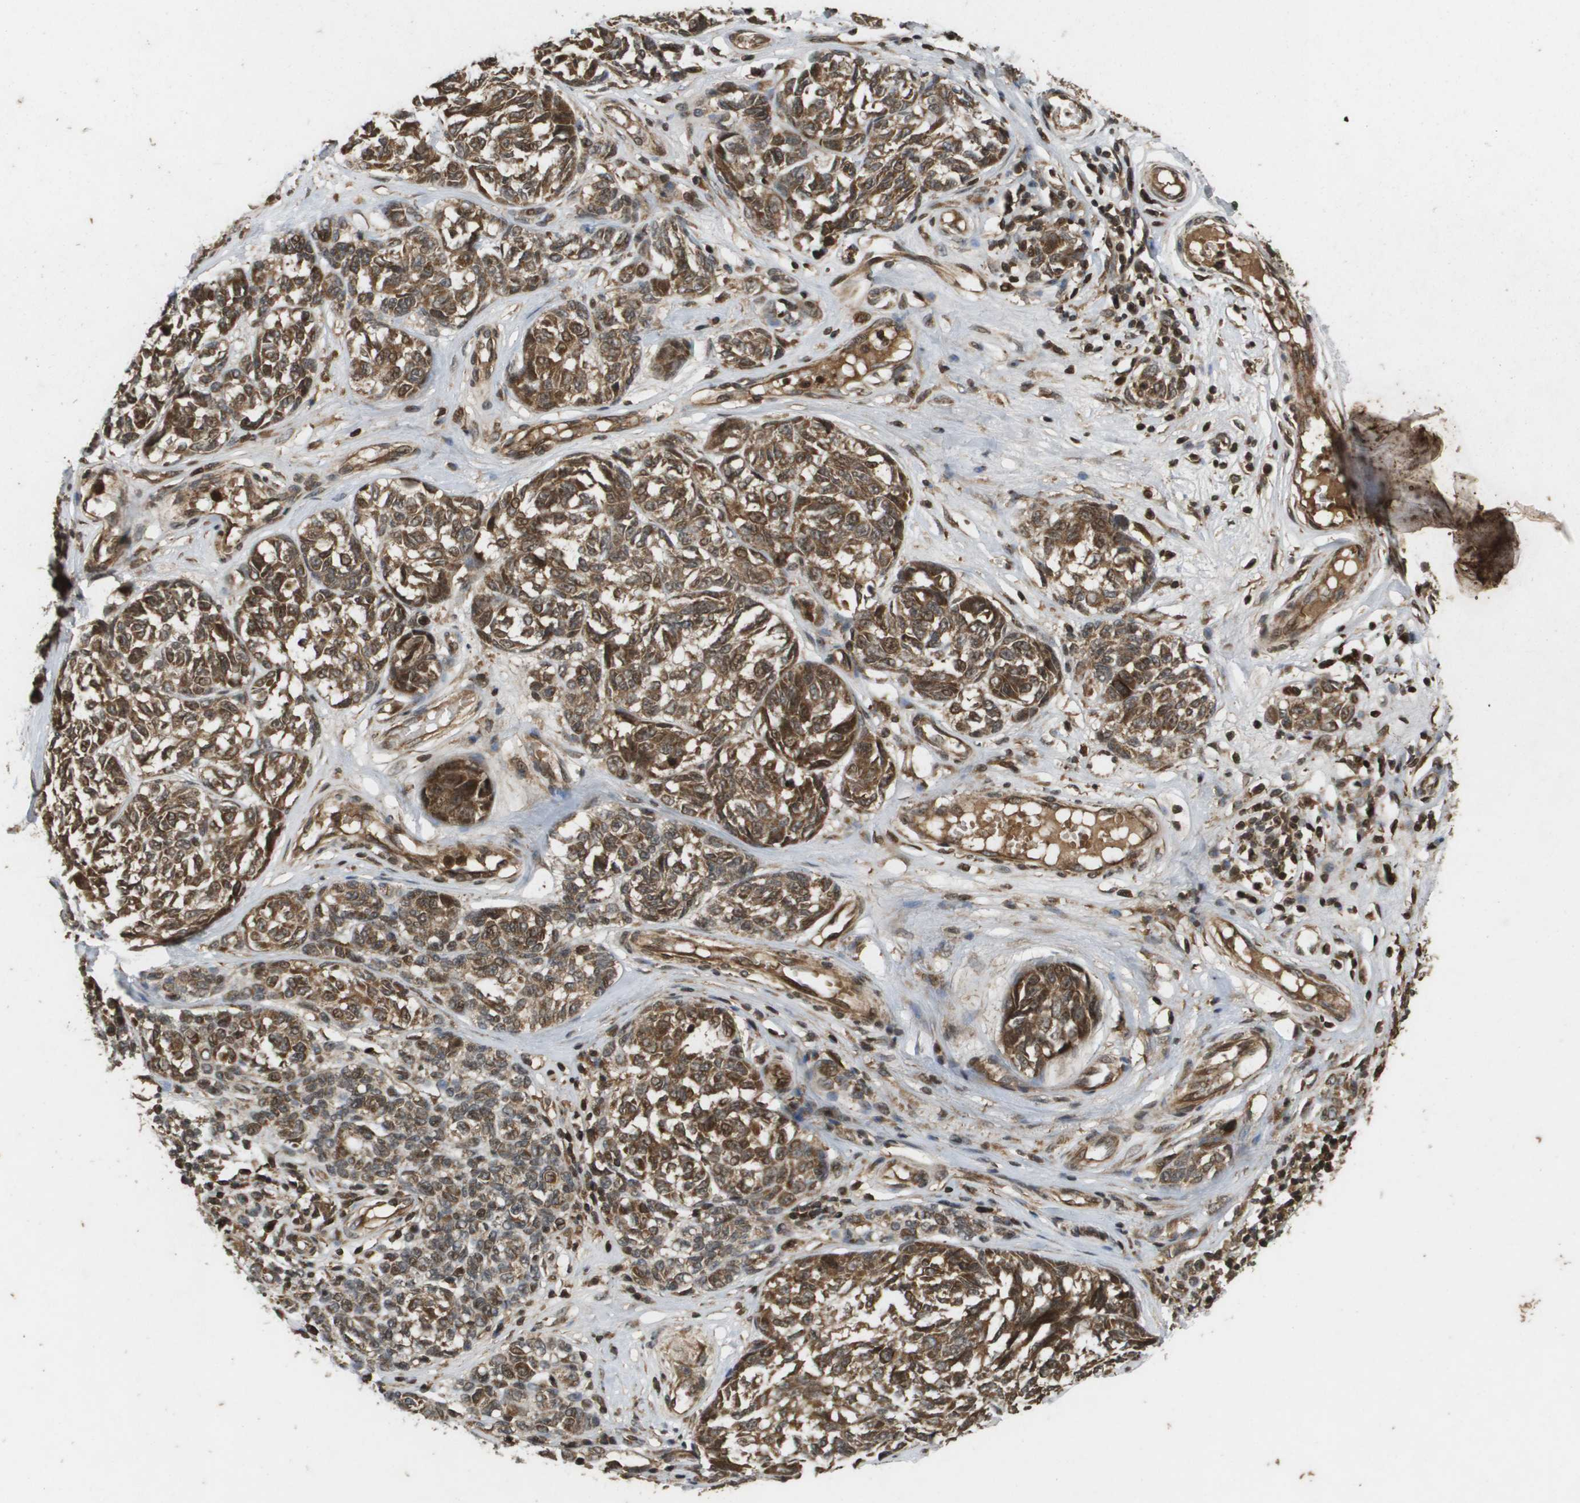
{"staining": {"intensity": "moderate", "quantity": ">75%", "location": "cytoplasmic/membranous"}, "tissue": "melanoma", "cell_type": "Tumor cells", "image_type": "cancer", "snomed": [{"axis": "morphology", "description": "Malignant melanoma, NOS"}, {"axis": "topography", "description": "Skin"}], "caption": "Melanoma stained with DAB (3,3'-diaminobenzidine) immunohistochemistry exhibits medium levels of moderate cytoplasmic/membranous expression in about >75% of tumor cells.", "gene": "KIF11", "patient": {"sex": "female", "age": 64}}